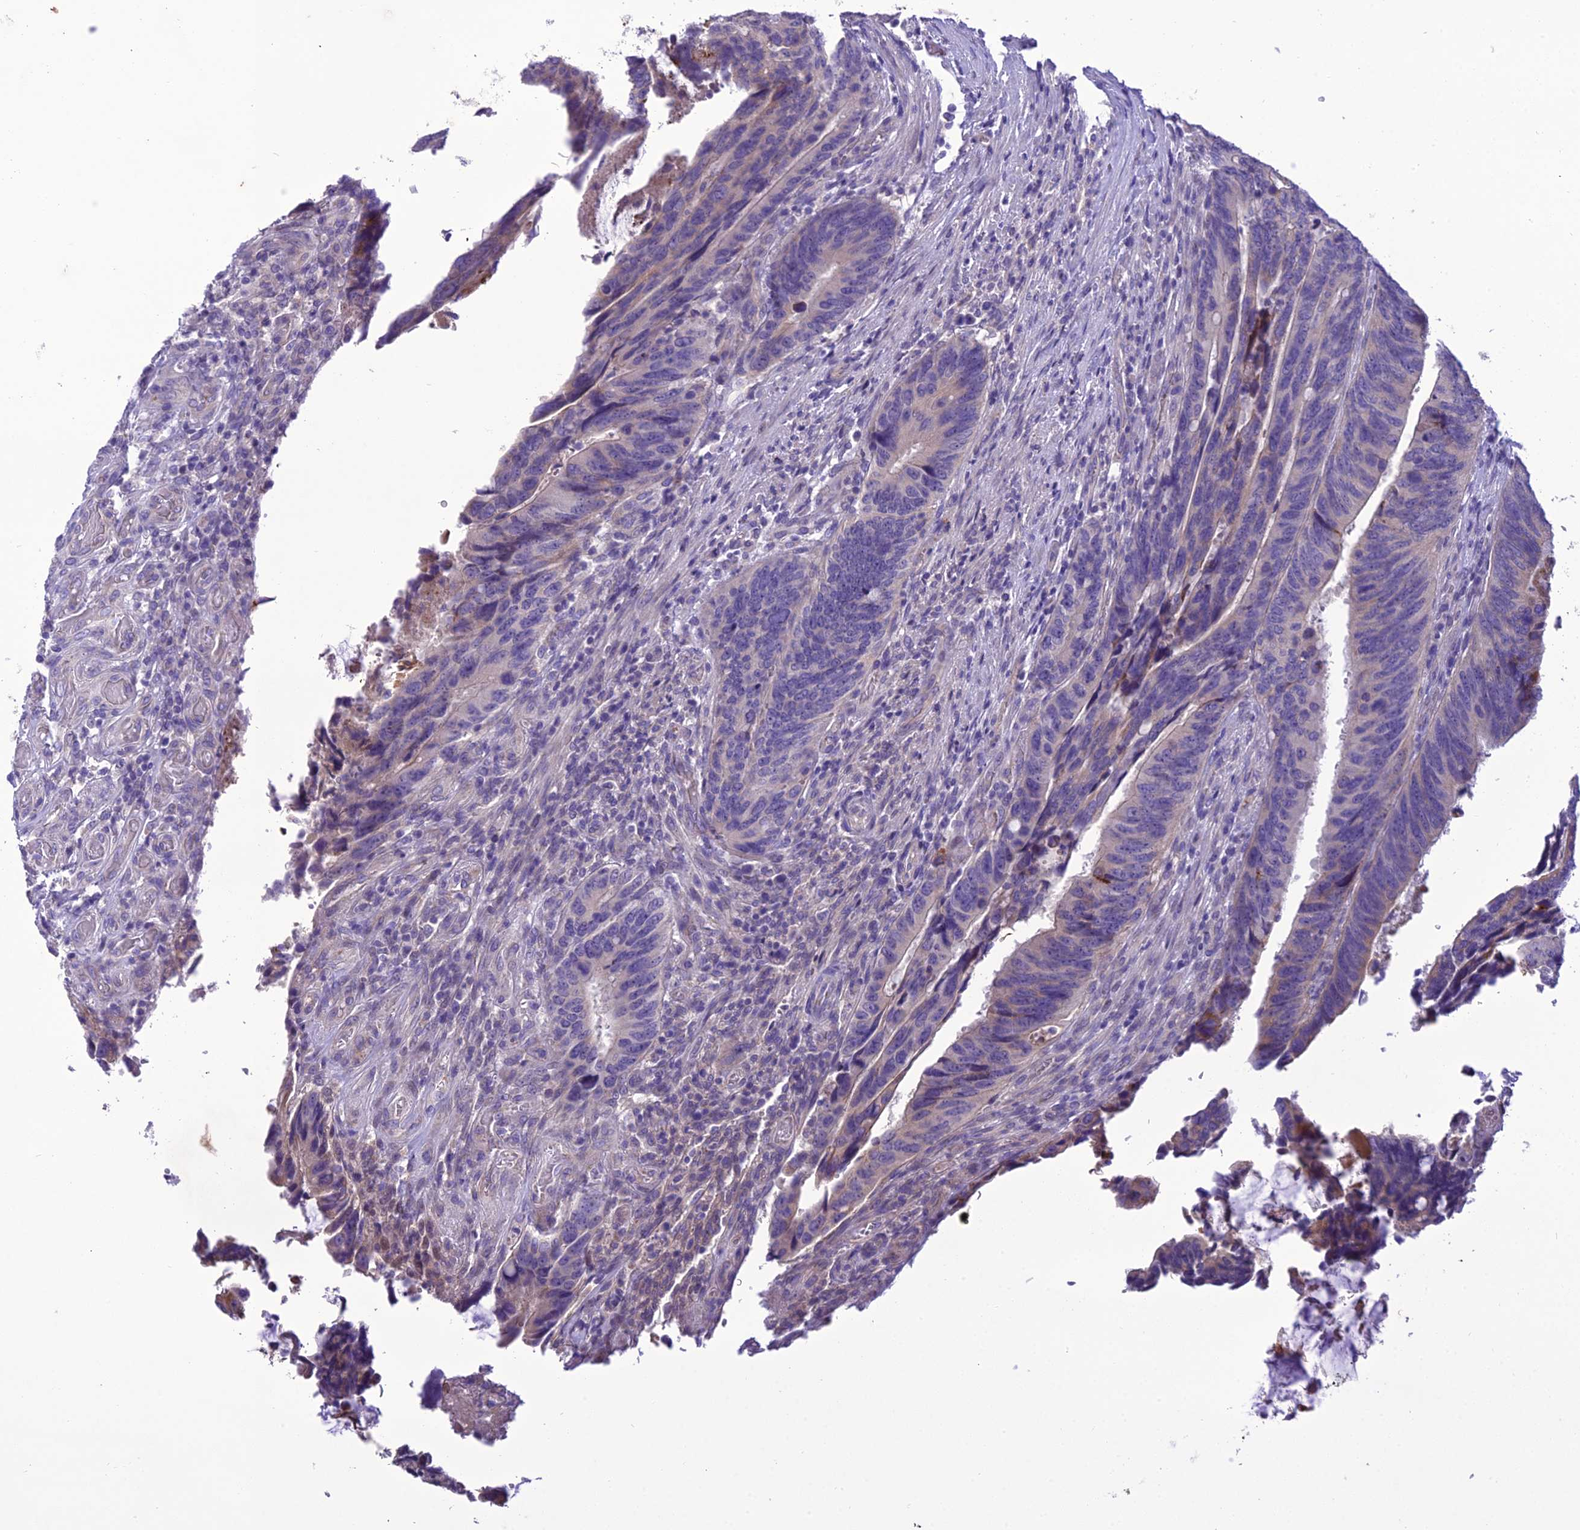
{"staining": {"intensity": "negative", "quantity": "none", "location": "none"}, "tissue": "colorectal cancer", "cell_type": "Tumor cells", "image_type": "cancer", "snomed": [{"axis": "morphology", "description": "Adenocarcinoma, NOS"}, {"axis": "topography", "description": "Colon"}], "caption": "Immunohistochemistry (IHC) of human colorectal adenocarcinoma demonstrates no positivity in tumor cells. Nuclei are stained in blue.", "gene": "SCRT1", "patient": {"sex": "male", "age": 87}}